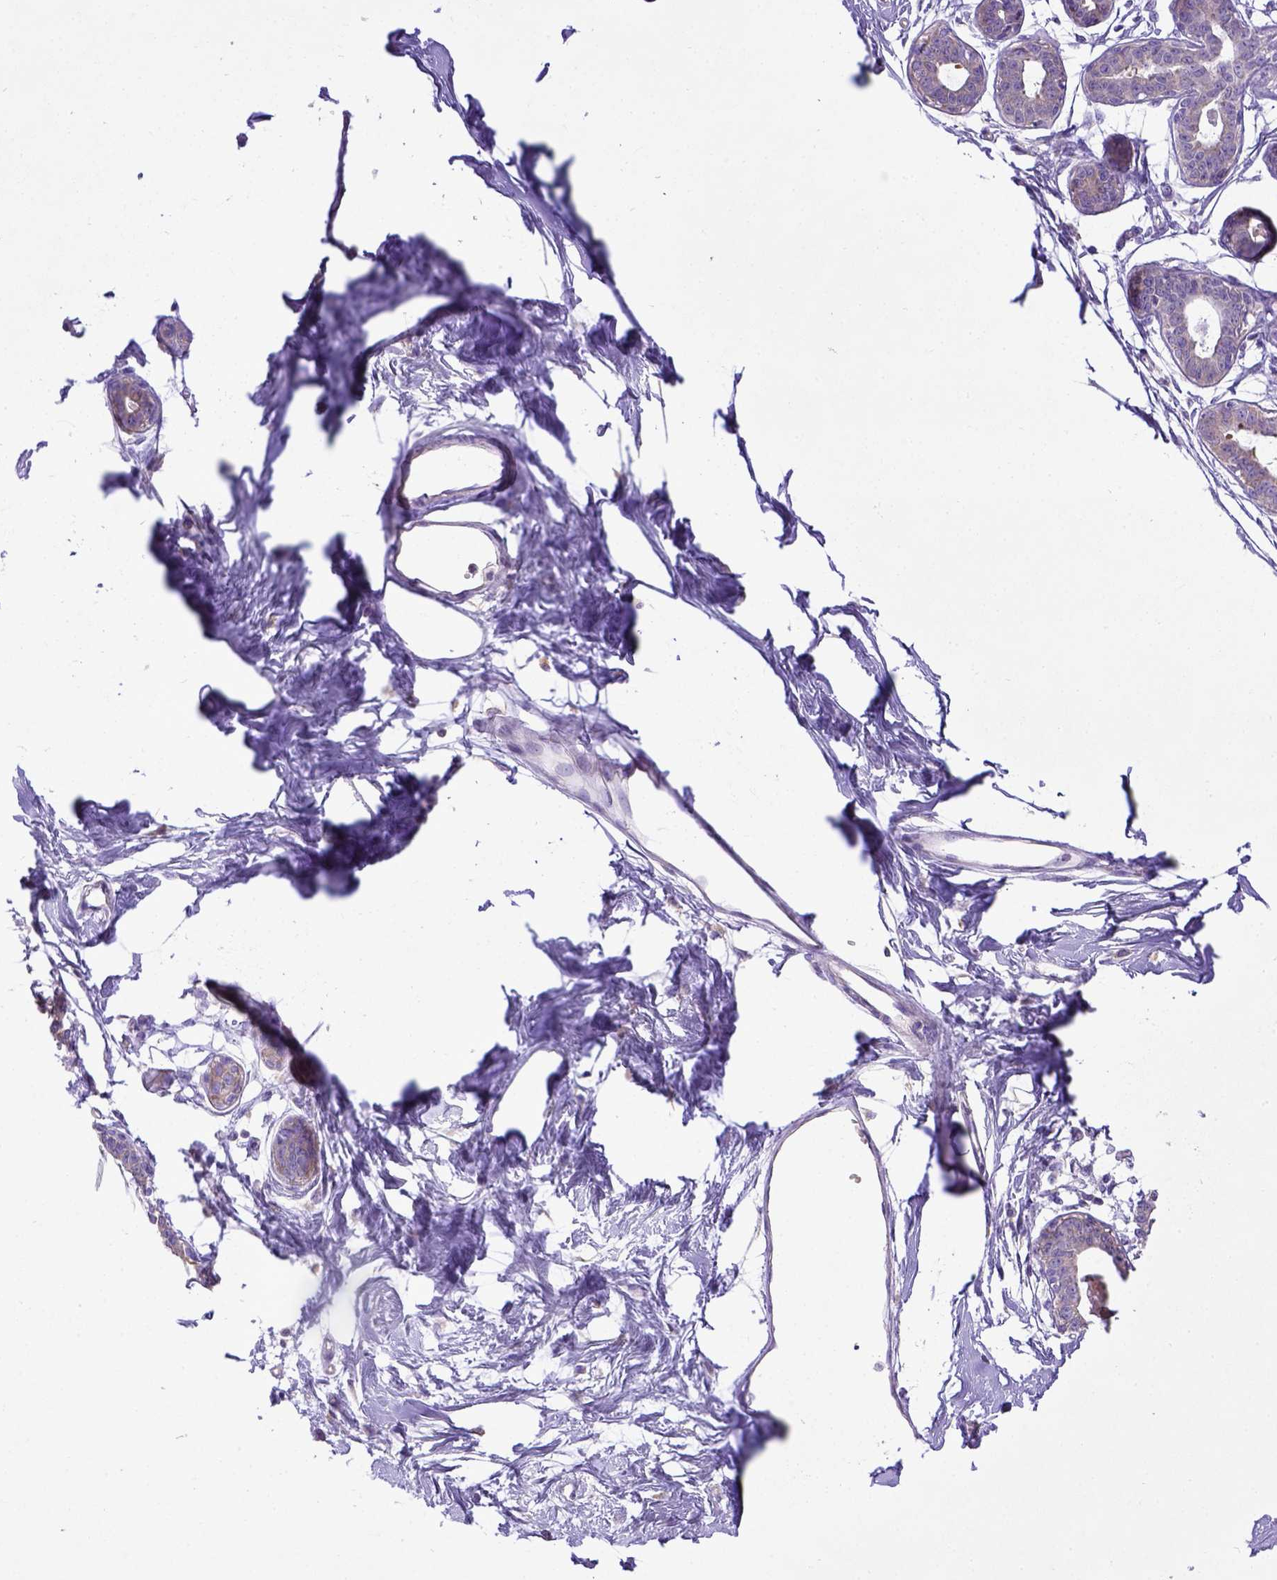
{"staining": {"intensity": "negative", "quantity": "none", "location": "none"}, "tissue": "breast", "cell_type": "Adipocytes", "image_type": "normal", "snomed": [{"axis": "morphology", "description": "Normal tissue, NOS"}, {"axis": "topography", "description": "Breast"}], "caption": "High power microscopy micrograph of an immunohistochemistry photomicrograph of benign breast, revealing no significant staining in adipocytes. (Brightfield microscopy of DAB (3,3'-diaminobenzidine) IHC at high magnification).", "gene": "CD40", "patient": {"sex": "female", "age": 45}}